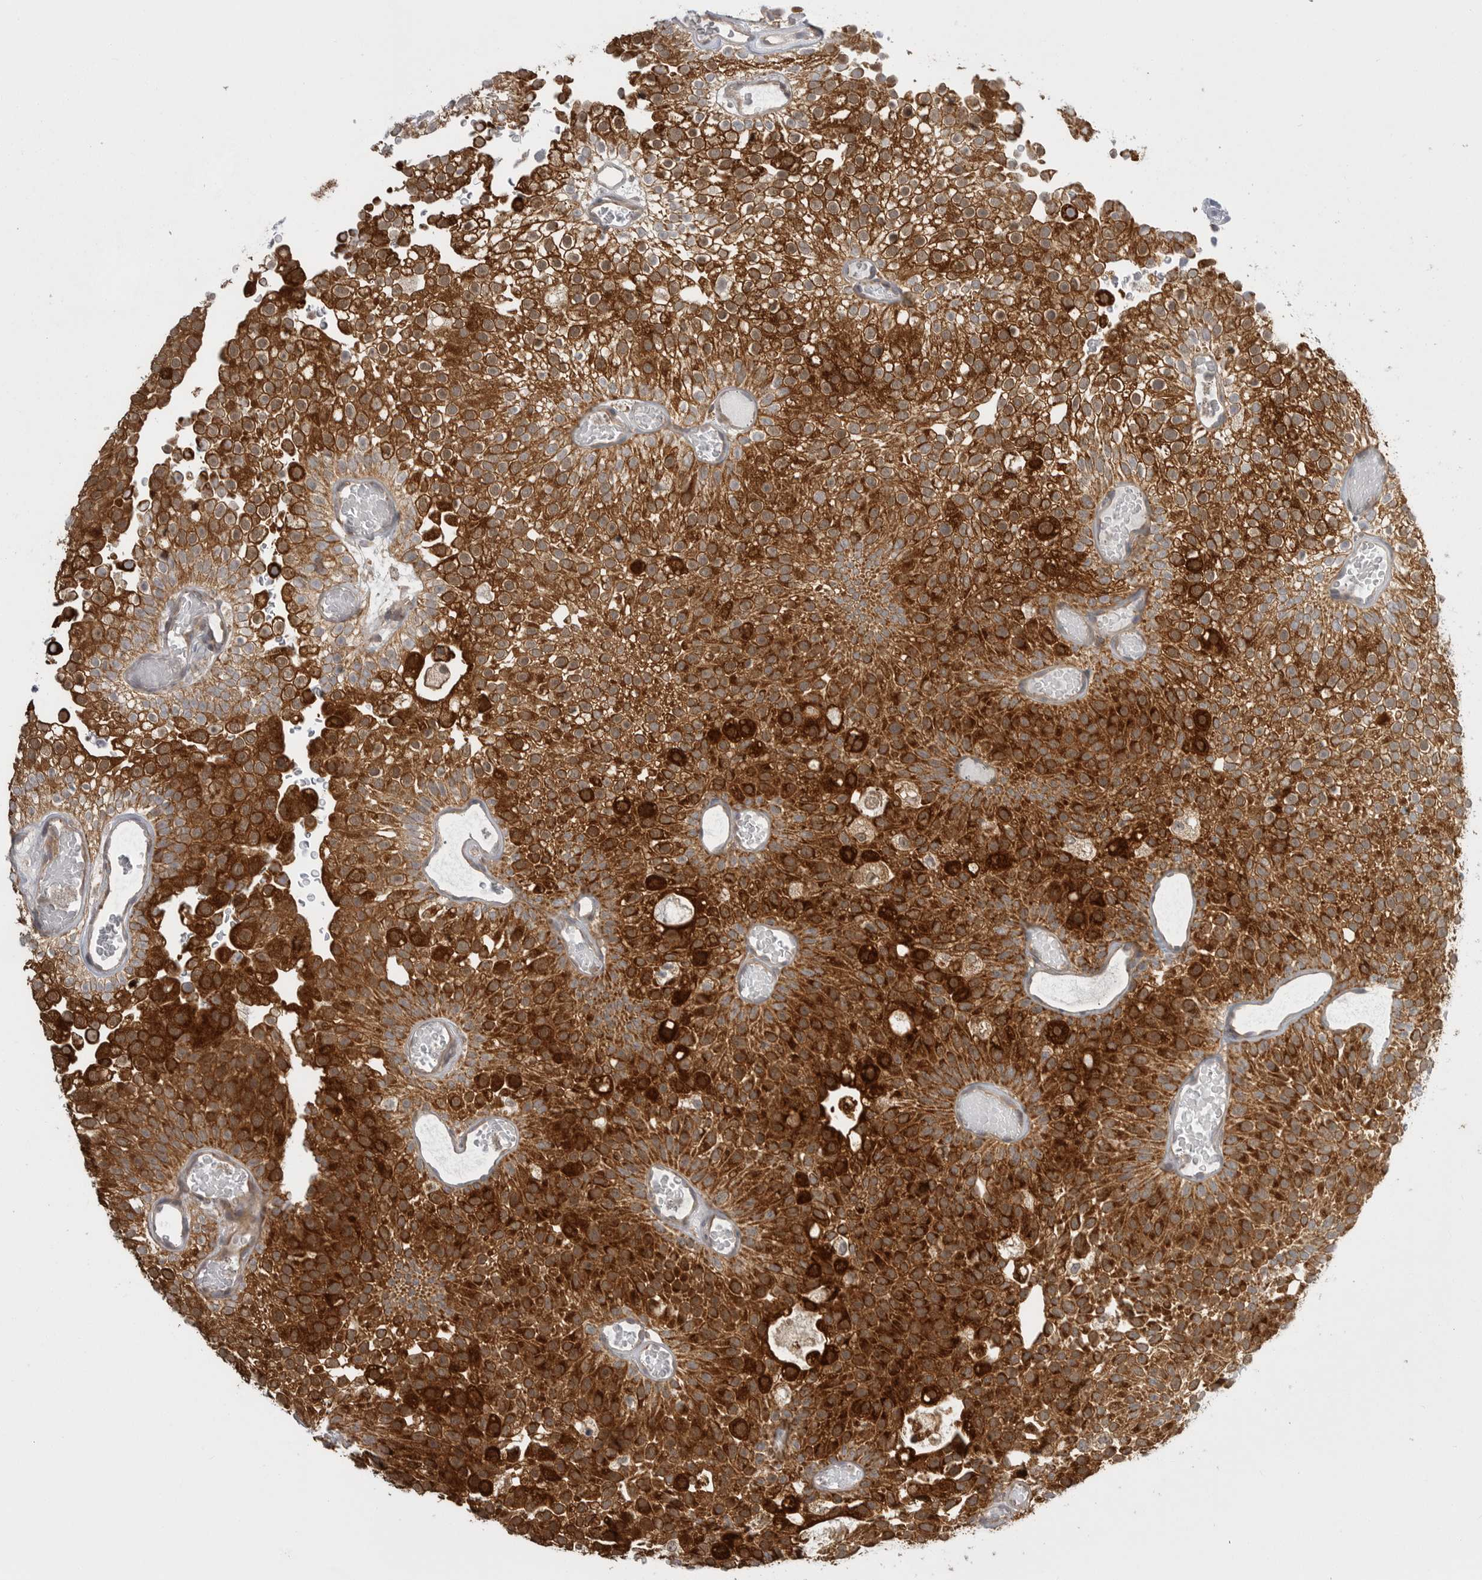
{"staining": {"intensity": "strong", "quantity": ">75%", "location": "cytoplasmic/membranous"}, "tissue": "urothelial cancer", "cell_type": "Tumor cells", "image_type": "cancer", "snomed": [{"axis": "morphology", "description": "Urothelial carcinoma, Low grade"}, {"axis": "topography", "description": "Urinary bladder"}], "caption": "Urothelial cancer stained with a brown dye reveals strong cytoplasmic/membranous positive staining in approximately >75% of tumor cells.", "gene": "KYAT3", "patient": {"sex": "male", "age": 78}}